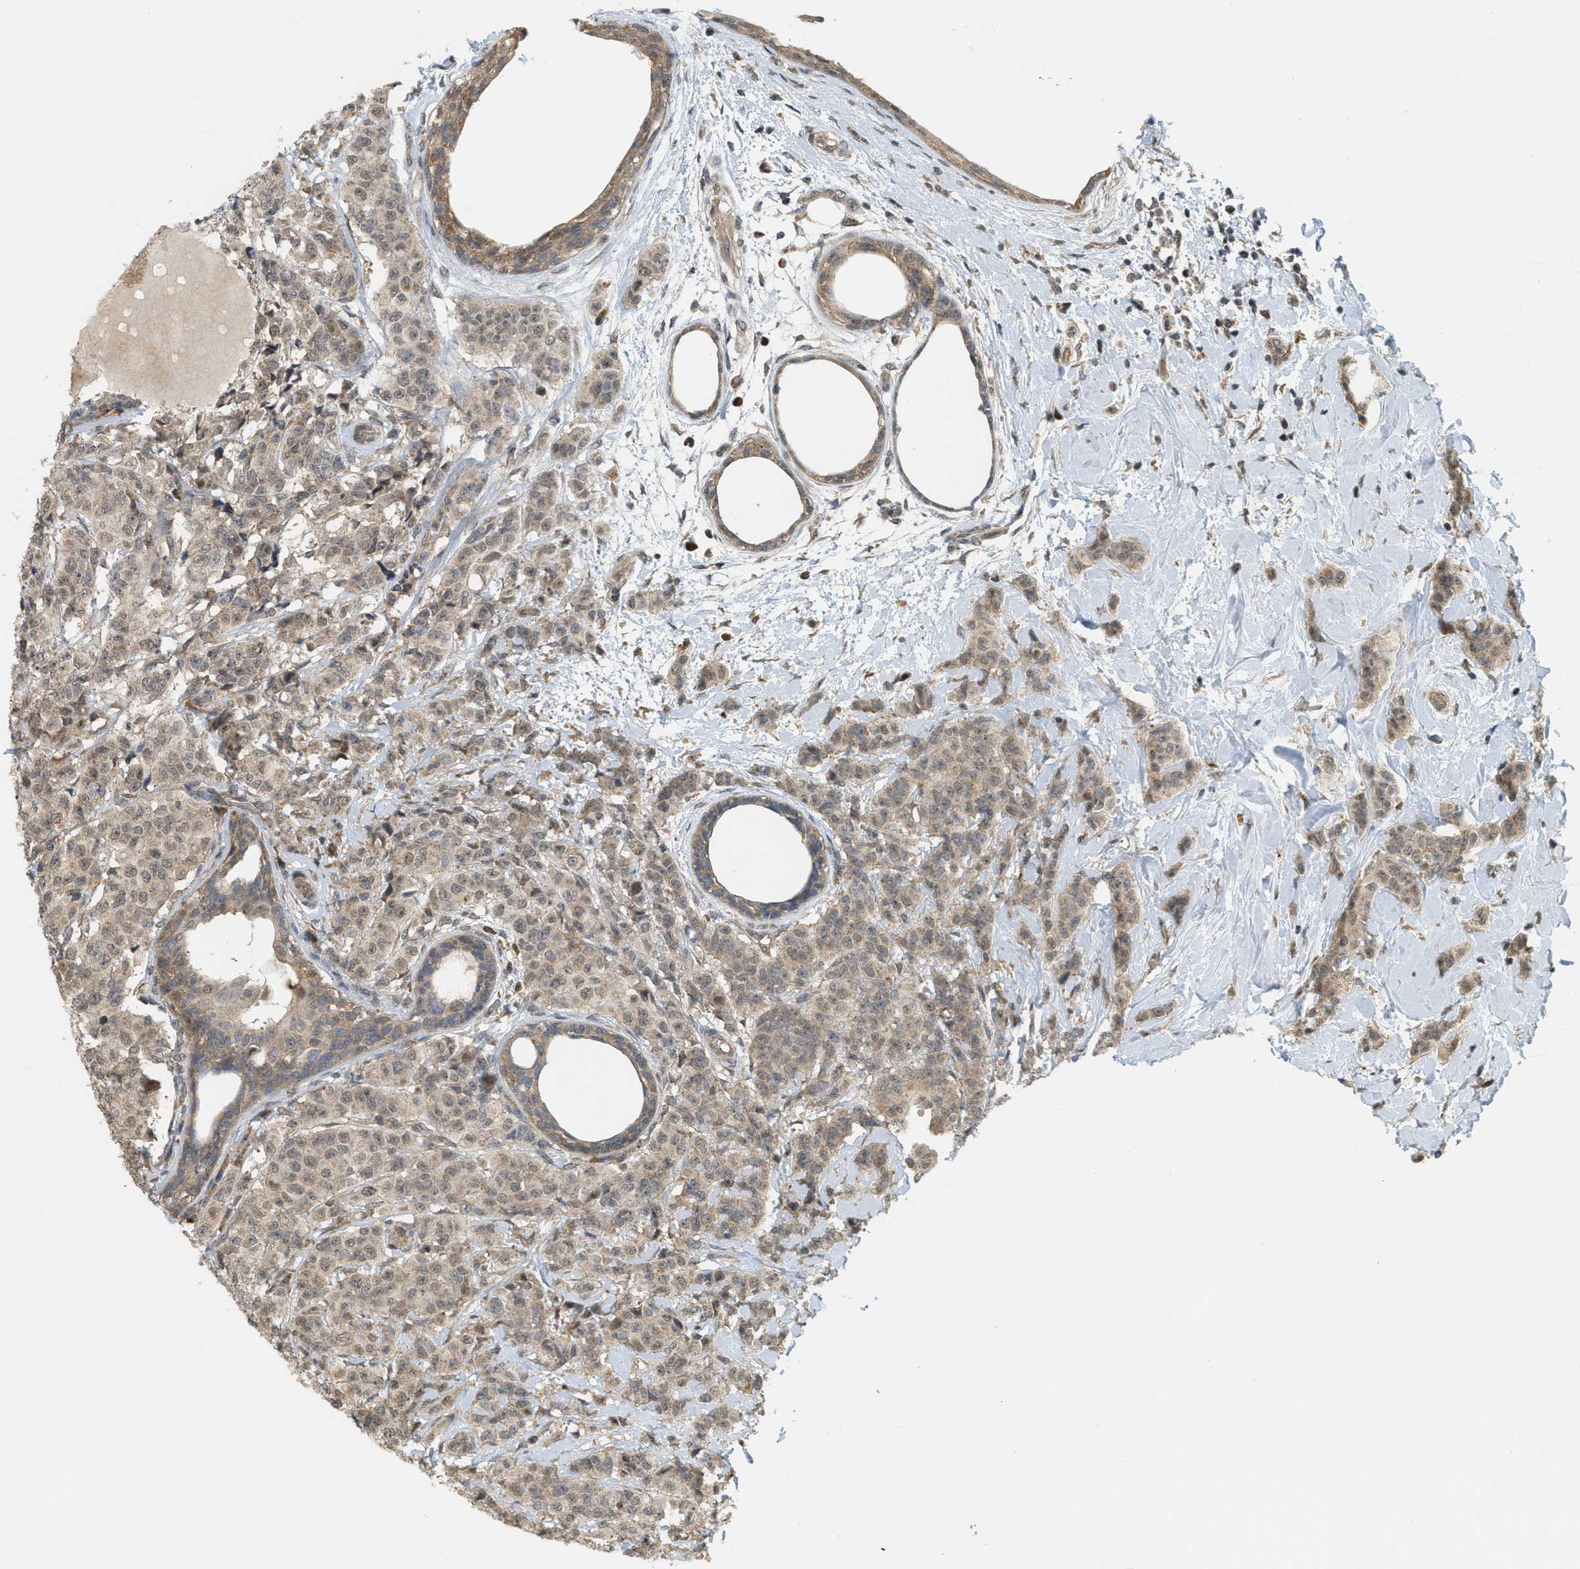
{"staining": {"intensity": "weak", "quantity": ">75%", "location": "cytoplasmic/membranous"}, "tissue": "breast cancer", "cell_type": "Tumor cells", "image_type": "cancer", "snomed": [{"axis": "morphology", "description": "Normal tissue, NOS"}, {"axis": "morphology", "description": "Duct carcinoma"}, {"axis": "topography", "description": "Breast"}], "caption": "A micrograph showing weak cytoplasmic/membranous expression in about >75% of tumor cells in breast cancer (invasive ductal carcinoma), as visualized by brown immunohistochemical staining.", "gene": "PRKD1", "patient": {"sex": "female", "age": 40}}